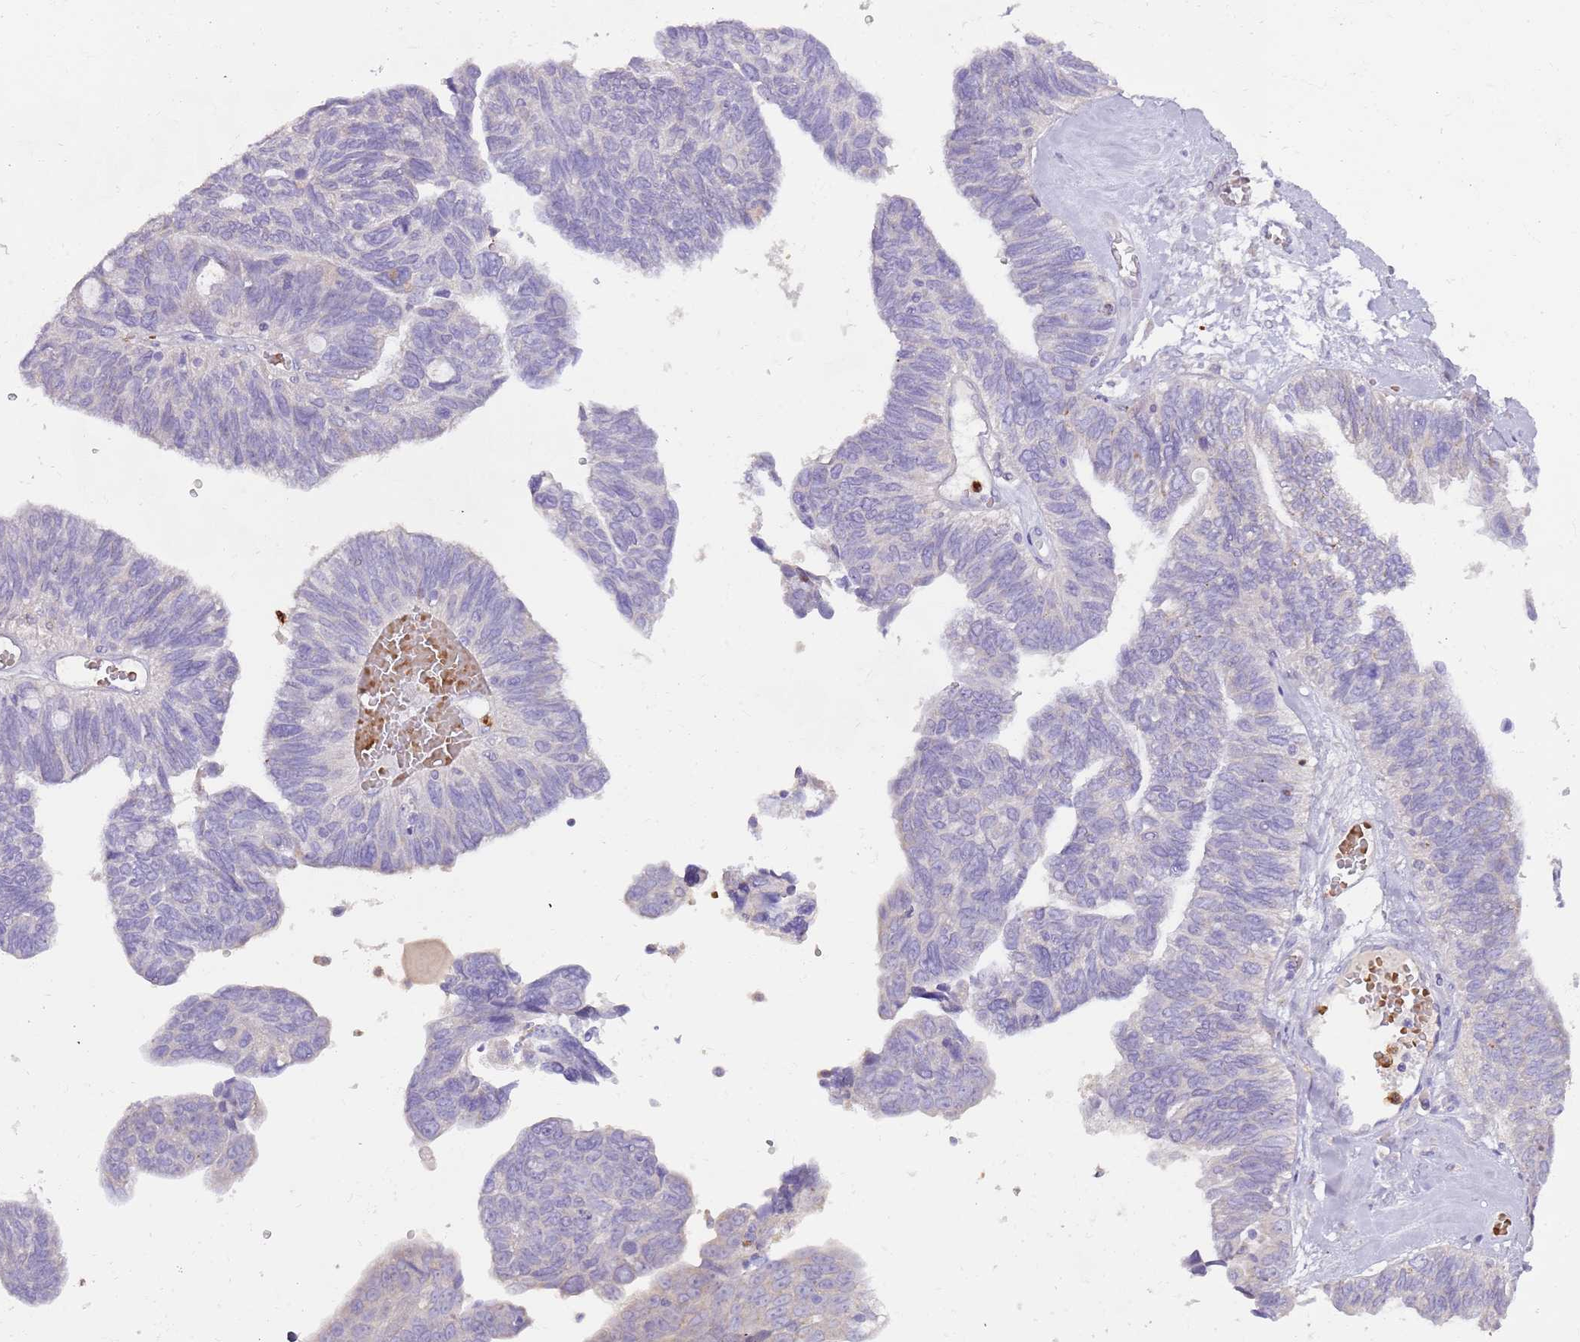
{"staining": {"intensity": "negative", "quantity": "none", "location": "none"}, "tissue": "ovarian cancer", "cell_type": "Tumor cells", "image_type": "cancer", "snomed": [{"axis": "morphology", "description": "Cystadenocarcinoma, serous, NOS"}, {"axis": "topography", "description": "Ovary"}], "caption": "Immunohistochemistry (IHC) of ovarian cancer demonstrates no expression in tumor cells.", "gene": "TMEM251", "patient": {"sex": "female", "age": 79}}